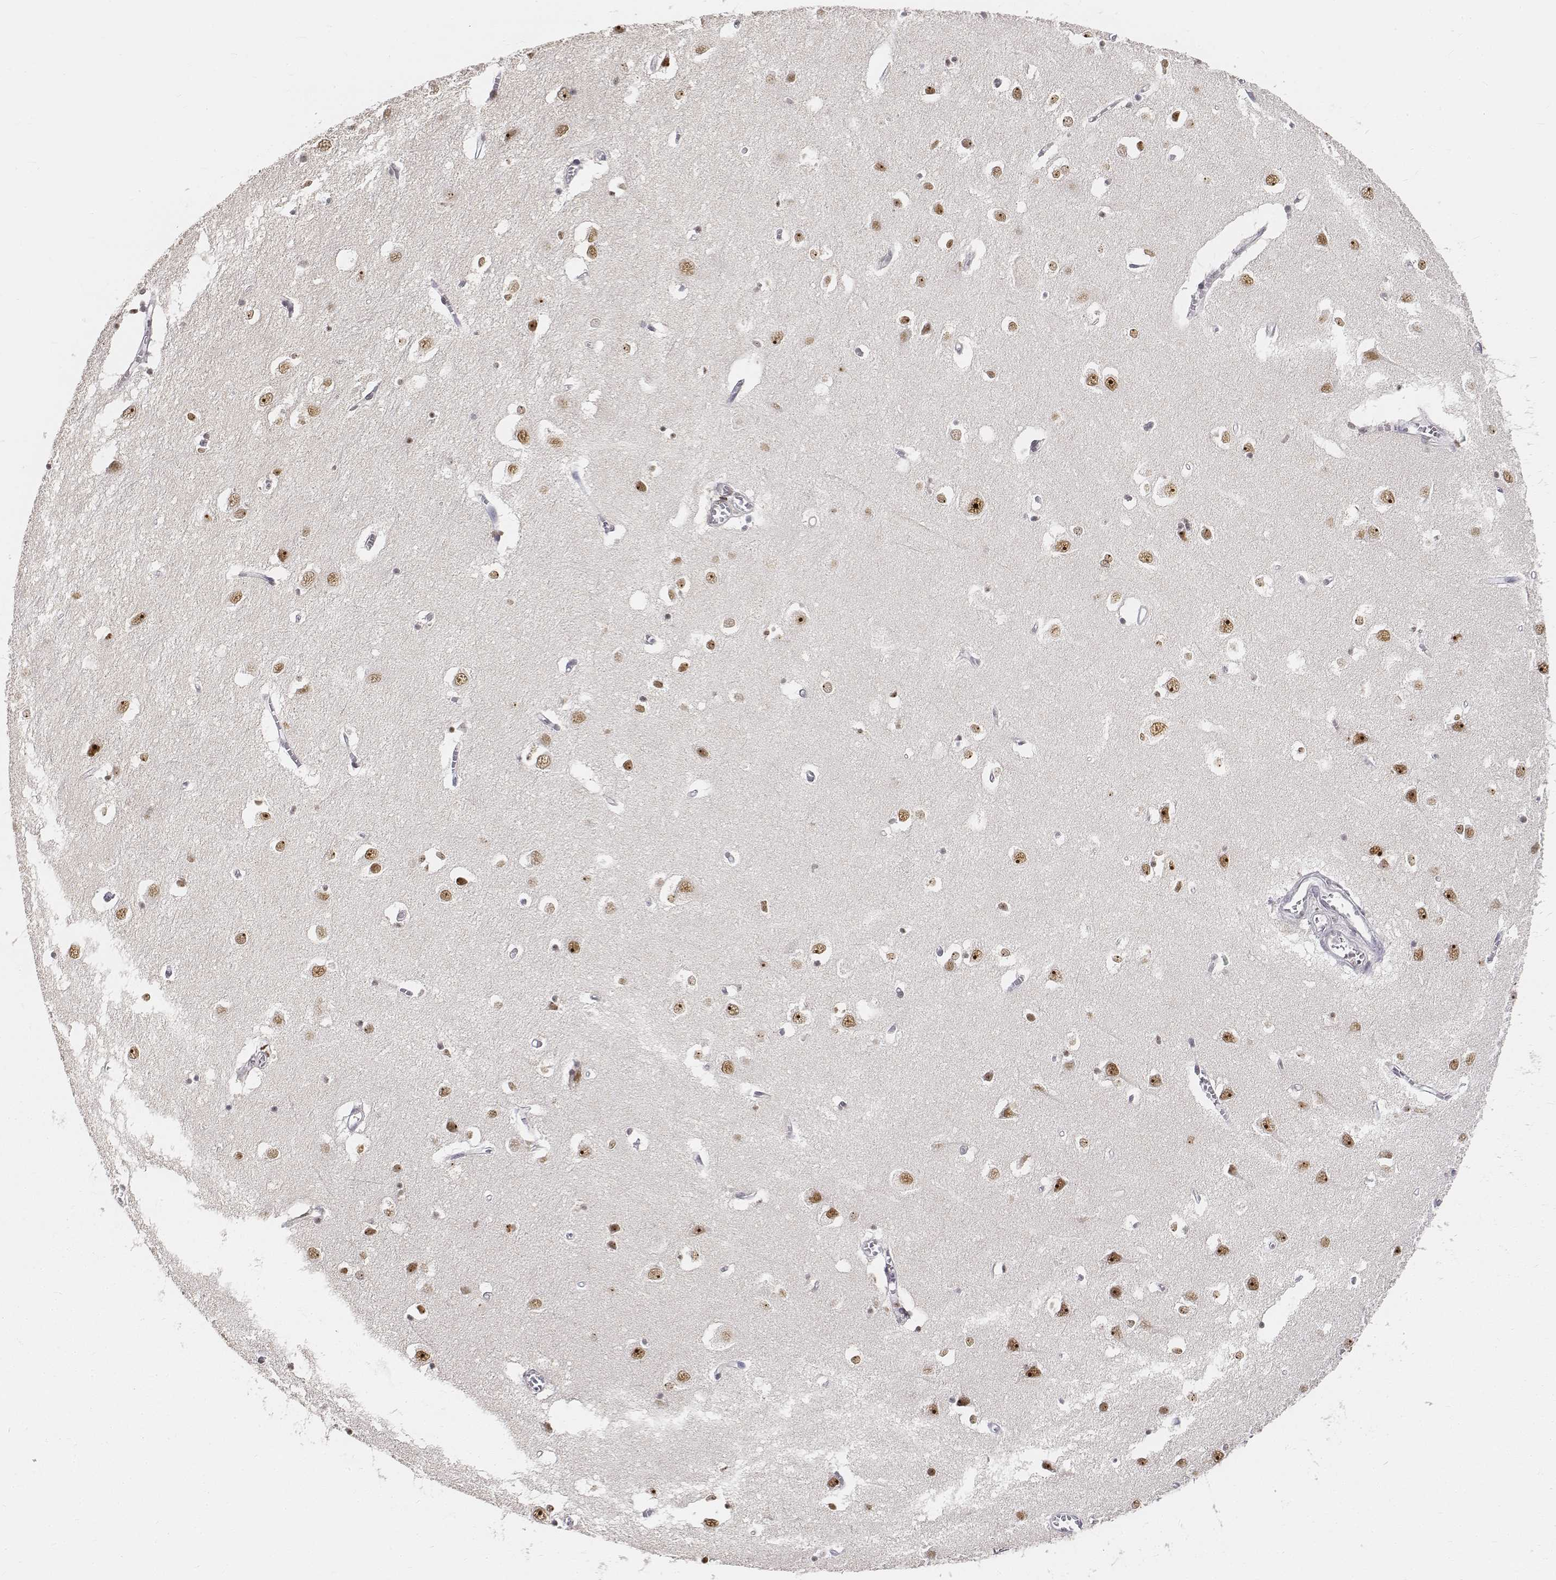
{"staining": {"intensity": "negative", "quantity": "none", "location": "none"}, "tissue": "cerebral cortex", "cell_type": "Endothelial cells", "image_type": "normal", "snomed": [{"axis": "morphology", "description": "Normal tissue, NOS"}, {"axis": "topography", "description": "Cerebral cortex"}], "caption": "Immunohistochemistry (IHC) of unremarkable cerebral cortex demonstrates no expression in endothelial cells. (Brightfield microscopy of DAB (3,3'-diaminobenzidine) immunohistochemistry at high magnification).", "gene": "PHF6", "patient": {"sex": "male", "age": 70}}